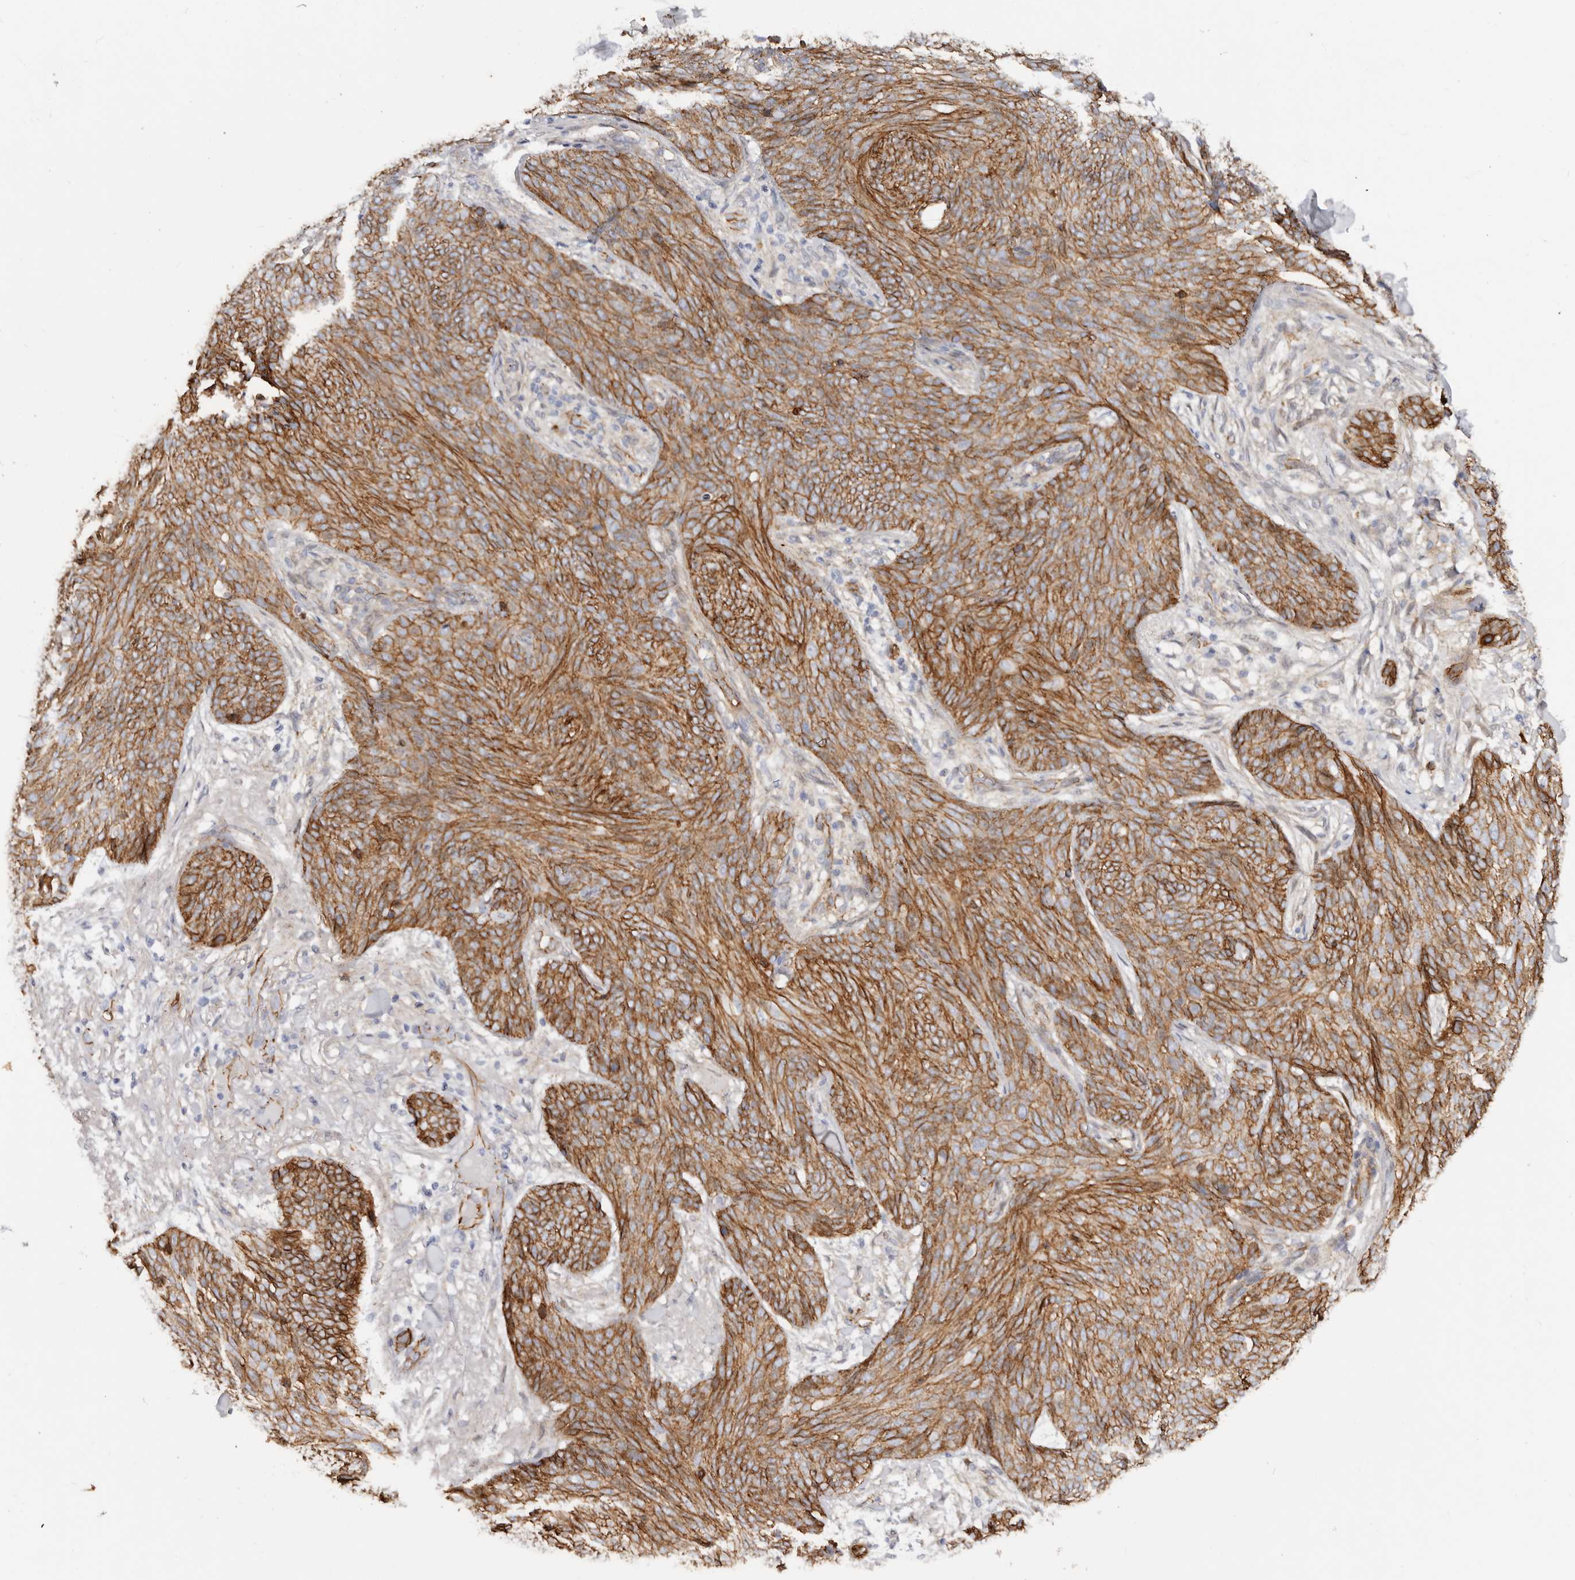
{"staining": {"intensity": "strong", "quantity": ">75%", "location": "cytoplasmic/membranous"}, "tissue": "skin cancer", "cell_type": "Tumor cells", "image_type": "cancer", "snomed": [{"axis": "morphology", "description": "Basal cell carcinoma"}, {"axis": "topography", "description": "Skin"}], "caption": "Basal cell carcinoma (skin) stained with immunohistochemistry (IHC) reveals strong cytoplasmic/membranous staining in about >75% of tumor cells.", "gene": "CTNNB1", "patient": {"sex": "male", "age": 85}}